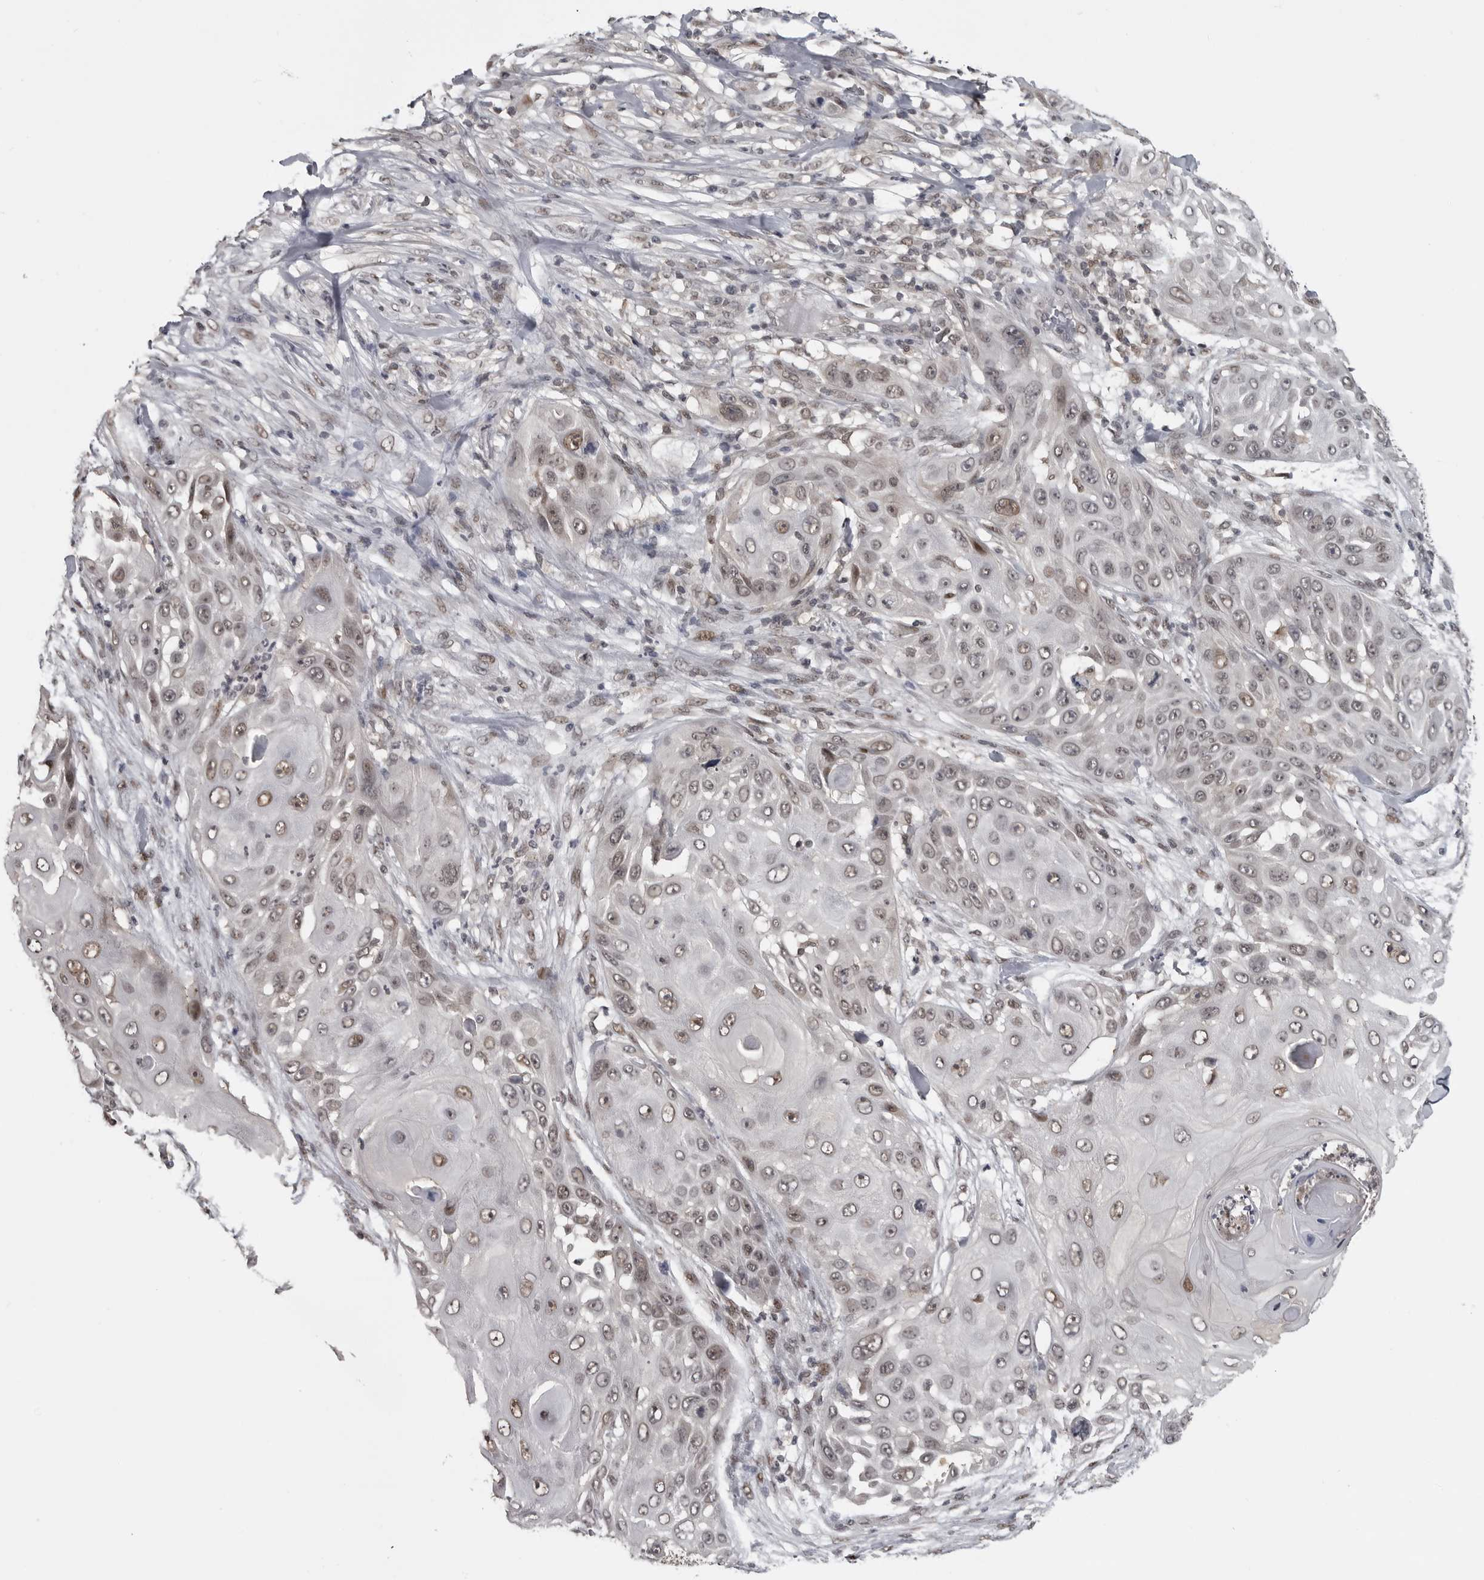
{"staining": {"intensity": "weak", "quantity": ">75%", "location": "nuclear"}, "tissue": "skin cancer", "cell_type": "Tumor cells", "image_type": "cancer", "snomed": [{"axis": "morphology", "description": "Squamous cell carcinoma, NOS"}, {"axis": "topography", "description": "Skin"}], "caption": "Protein staining reveals weak nuclear positivity in approximately >75% of tumor cells in skin cancer.", "gene": "C8orf58", "patient": {"sex": "female", "age": 44}}